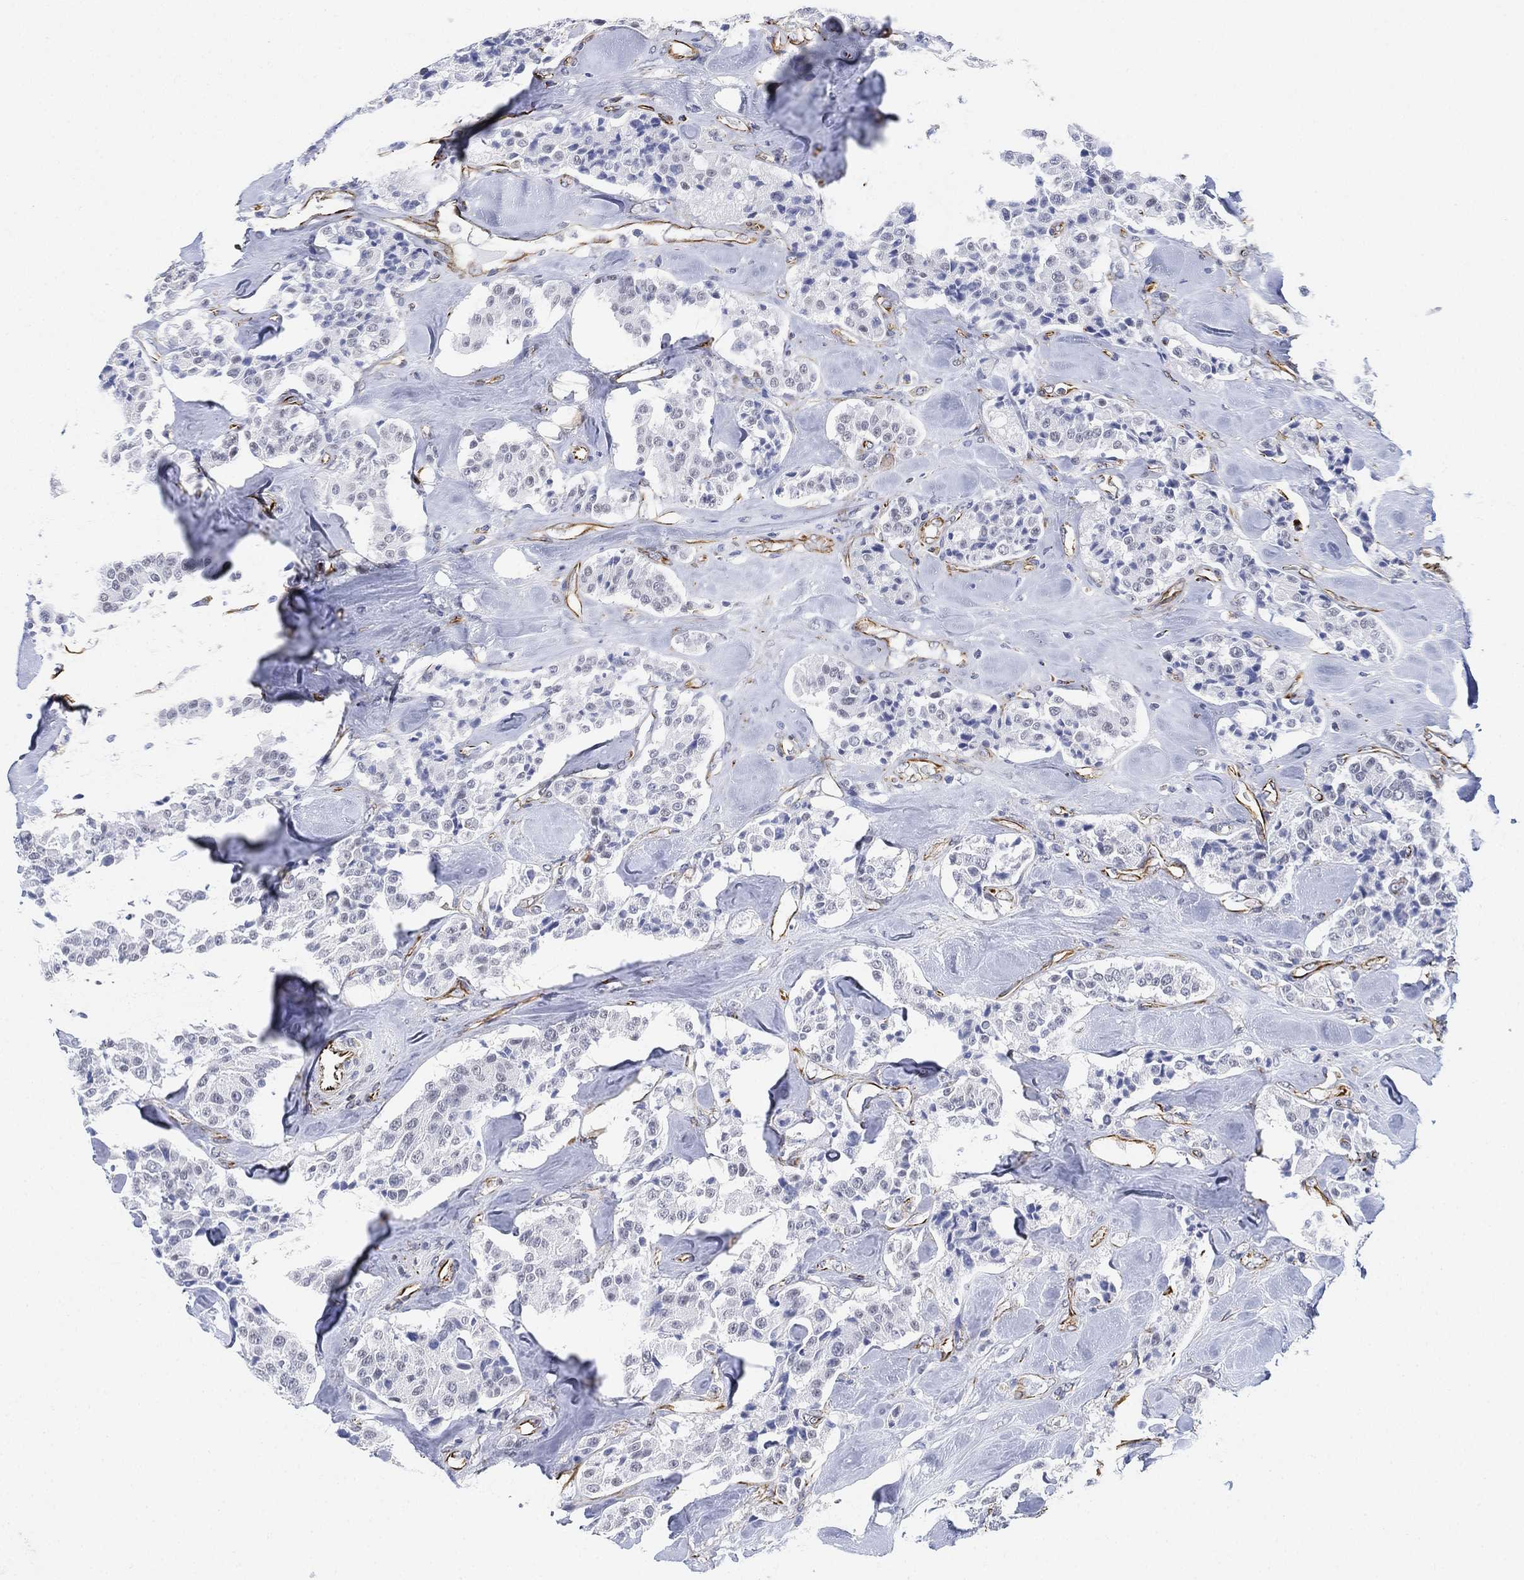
{"staining": {"intensity": "negative", "quantity": "none", "location": "none"}, "tissue": "carcinoid", "cell_type": "Tumor cells", "image_type": "cancer", "snomed": [{"axis": "morphology", "description": "Carcinoid, malignant, NOS"}, {"axis": "topography", "description": "Pancreas"}], "caption": "This is a photomicrograph of immunohistochemistry staining of carcinoid (malignant), which shows no positivity in tumor cells.", "gene": "PSKH2", "patient": {"sex": "male", "age": 41}}